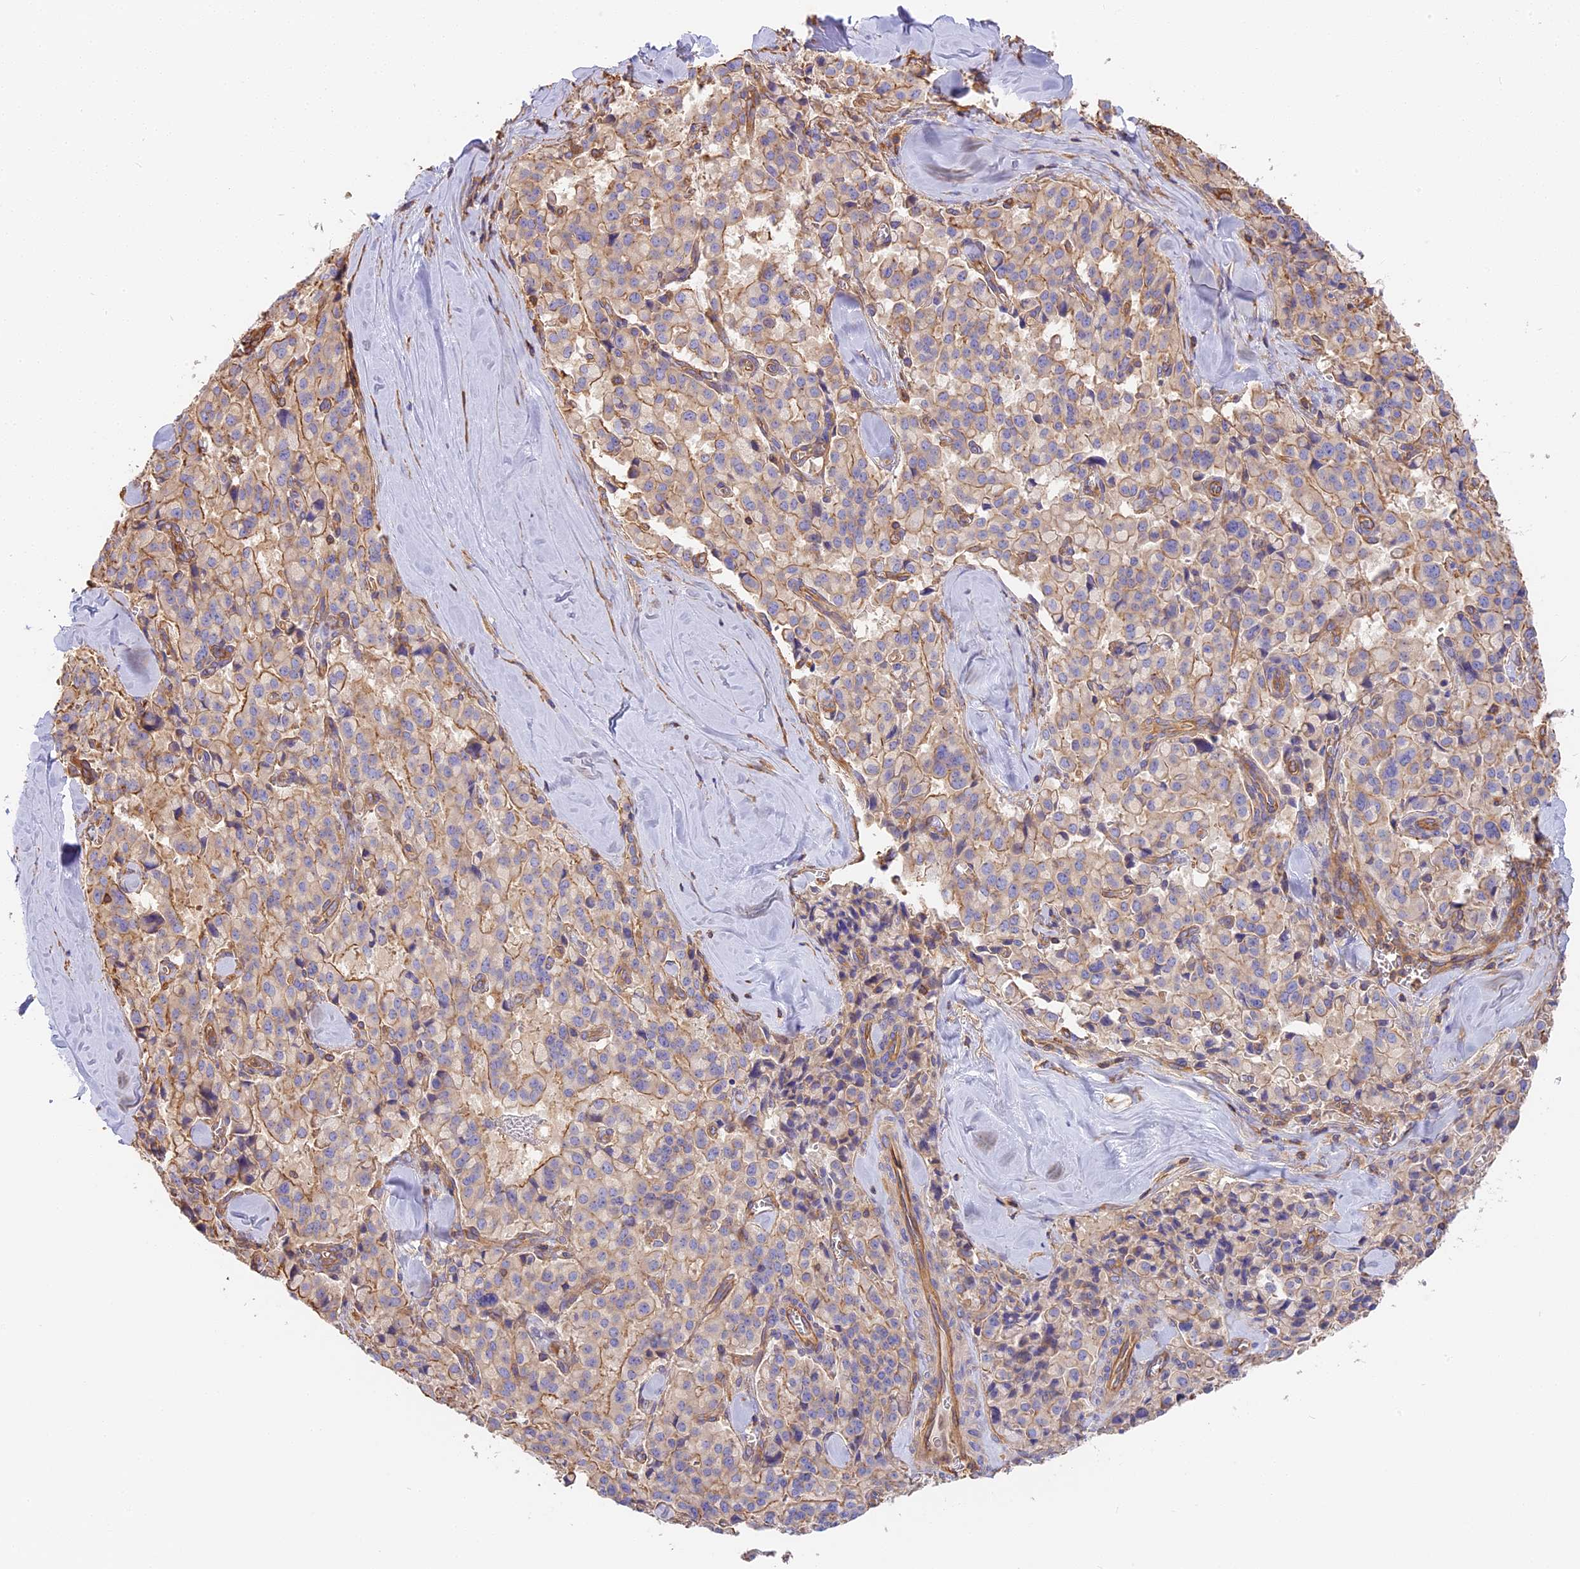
{"staining": {"intensity": "weak", "quantity": ">75%", "location": "cytoplasmic/membranous"}, "tissue": "pancreatic cancer", "cell_type": "Tumor cells", "image_type": "cancer", "snomed": [{"axis": "morphology", "description": "Adenocarcinoma, NOS"}, {"axis": "topography", "description": "Pancreas"}], "caption": "IHC of human pancreatic adenocarcinoma displays low levels of weak cytoplasmic/membranous expression in approximately >75% of tumor cells.", "gene": "VPS18", "patient": {"sex": "male", "age": 65}}